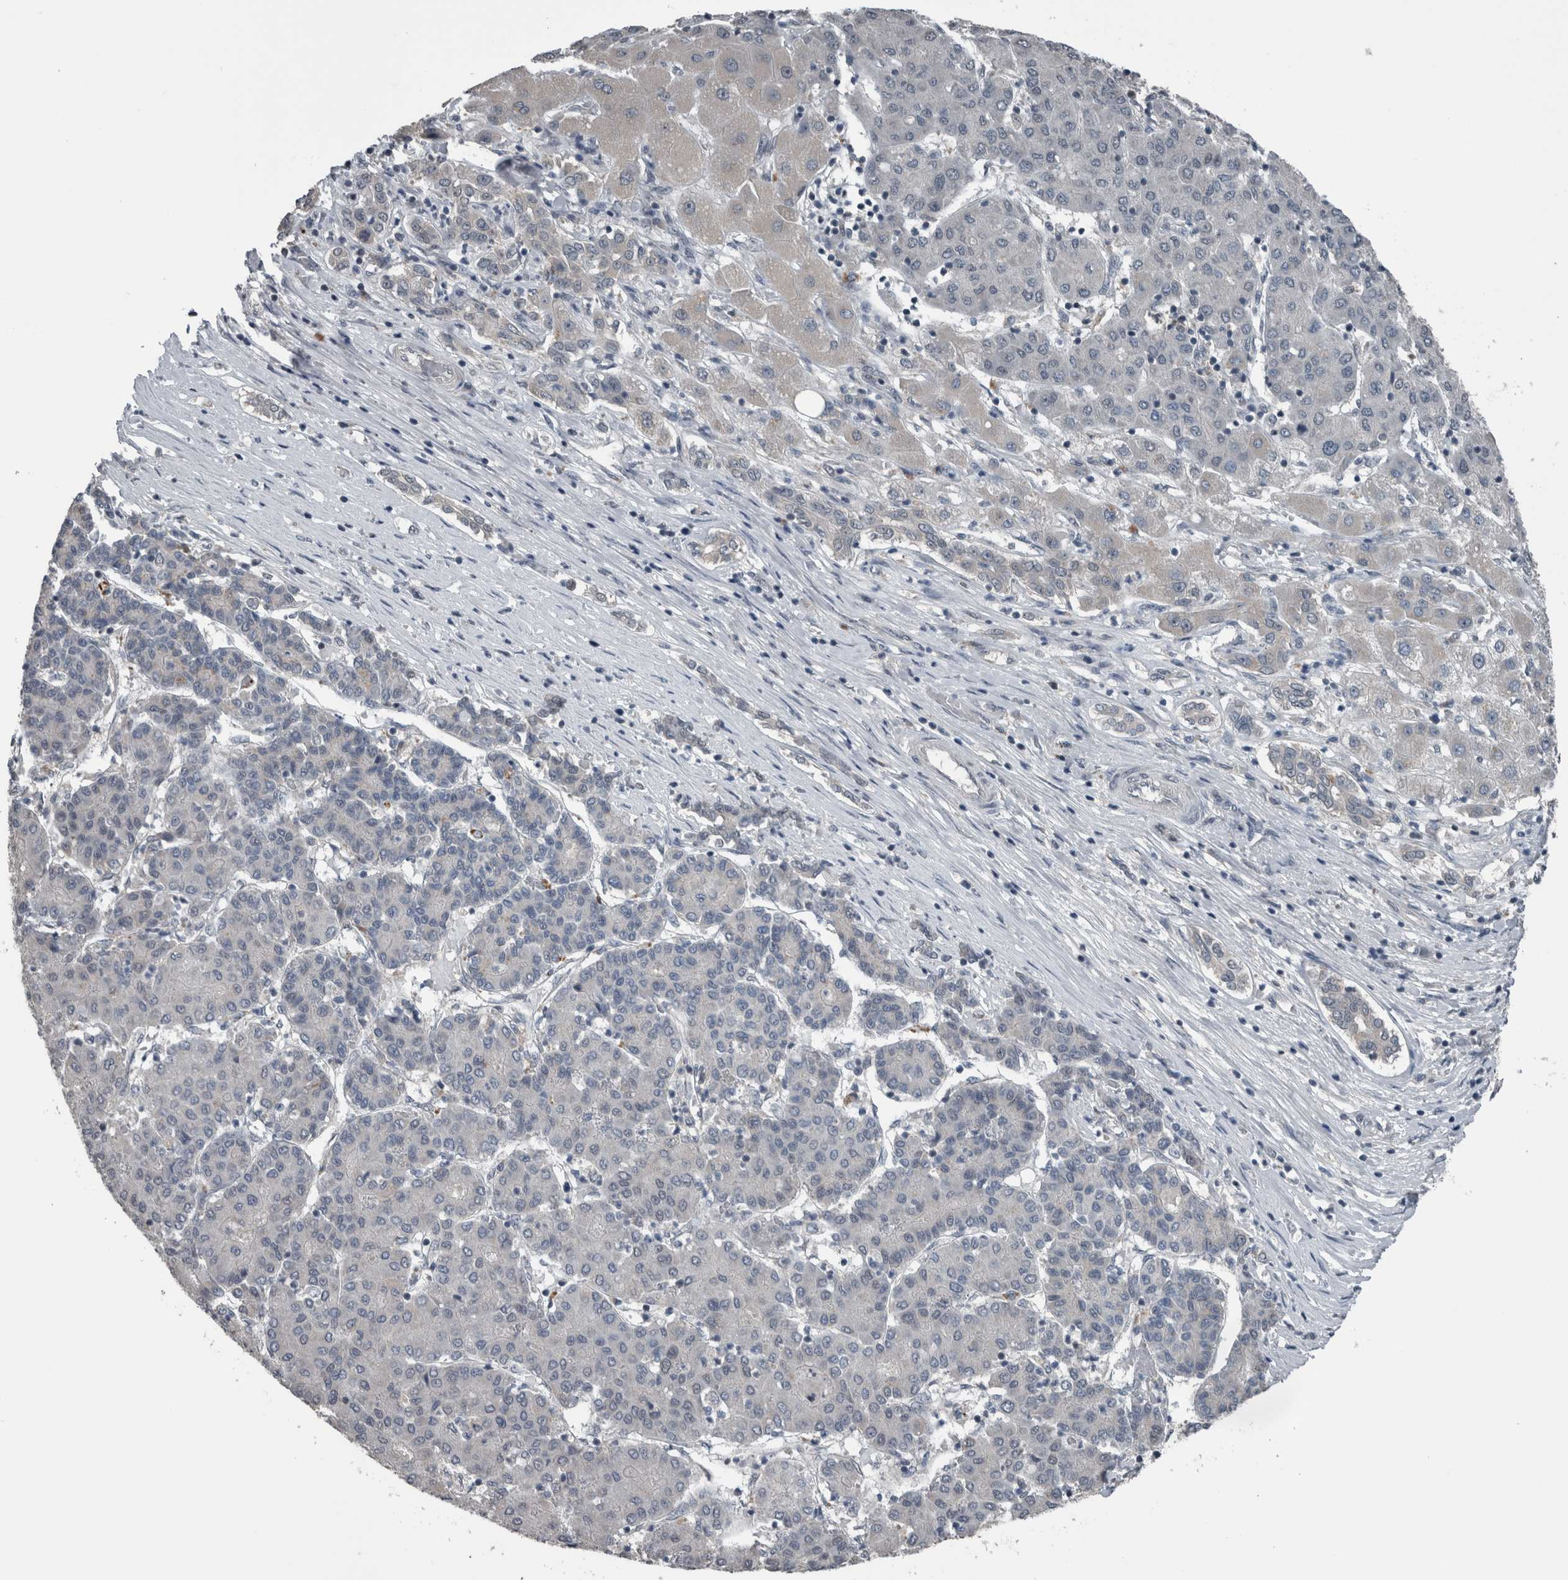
{"staining": {"intensity": "negative", "quantity": "none", "location": "none"}, "tissue": "liver cancer", "cell_type": "Tumor cells", "image_type": "cancer", "snomed": [{"axis": "morphology", "description": "Carcinoma, Hepatocellular, NOS"}, {"axis": "topography", "description": "Liver"}], "caption": "A high-resolution histopathology image shows IHC staining of liver cancer, which reveals no significant expression in tumor cells.", "gene": "ZBTB21", "patient": {"sex": "male", "age": 65}}